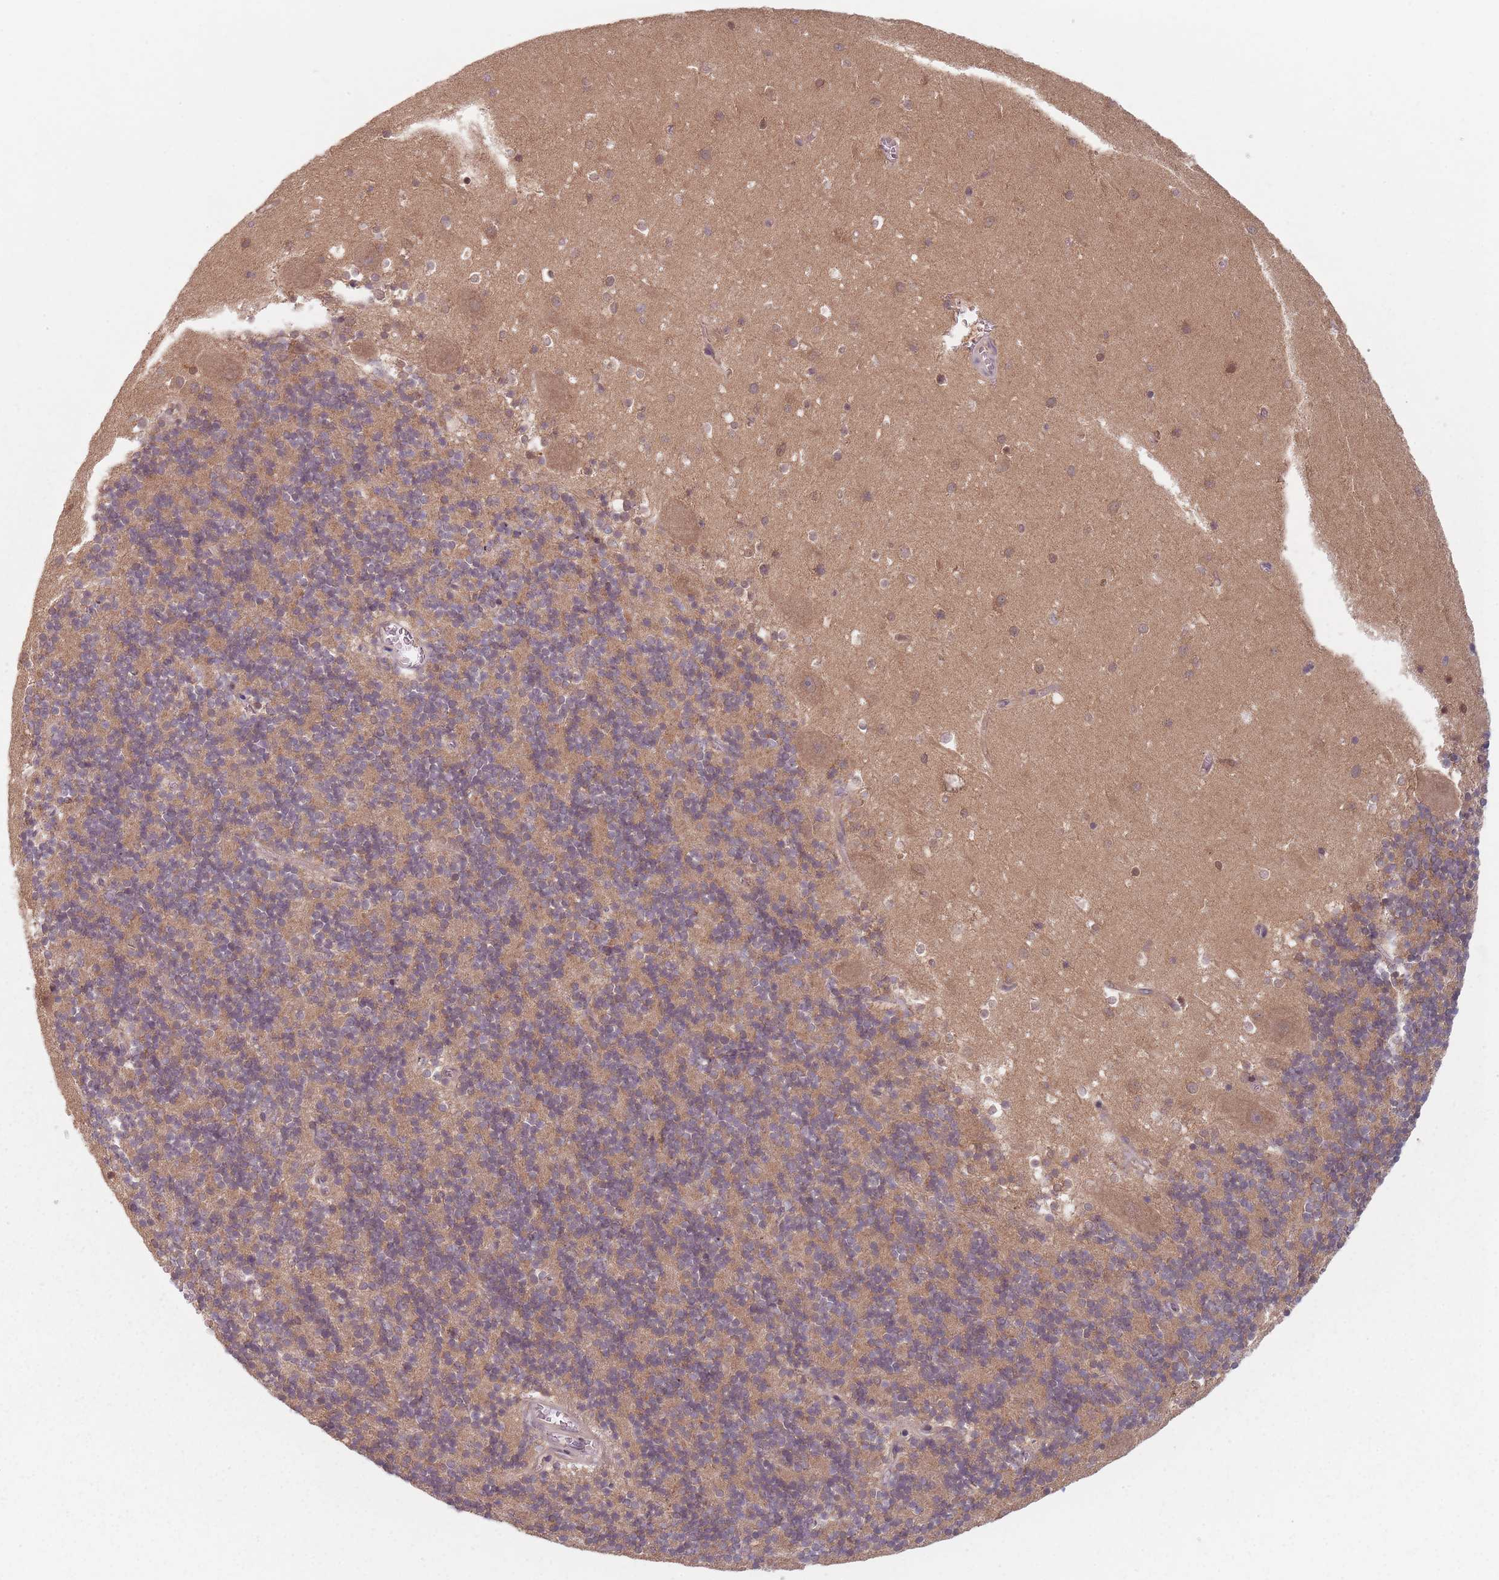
{"staining": {"intensity": "moderate", "quantity": "25%-75%", "location": "cytoplasmic/membranous"}, "tissue": "cerebellum", "cell_type": "Cells in granular layer", "image_type": "normal", "snomed": [{"axis": "morphology", "description": "Normal tissue, NOS"}, {"axis": "topography", "description": "Cerebellum"}], "caption": "A brown stain shows moderate cytoplasmic/membranous expression of a protein in cells in granular layer of unremarkable cerebellum. The protein is shown in brown color, while the nuclei are stained blue.", "gene": "NAXE", "patient": {"sex": "male", "age": 54}}